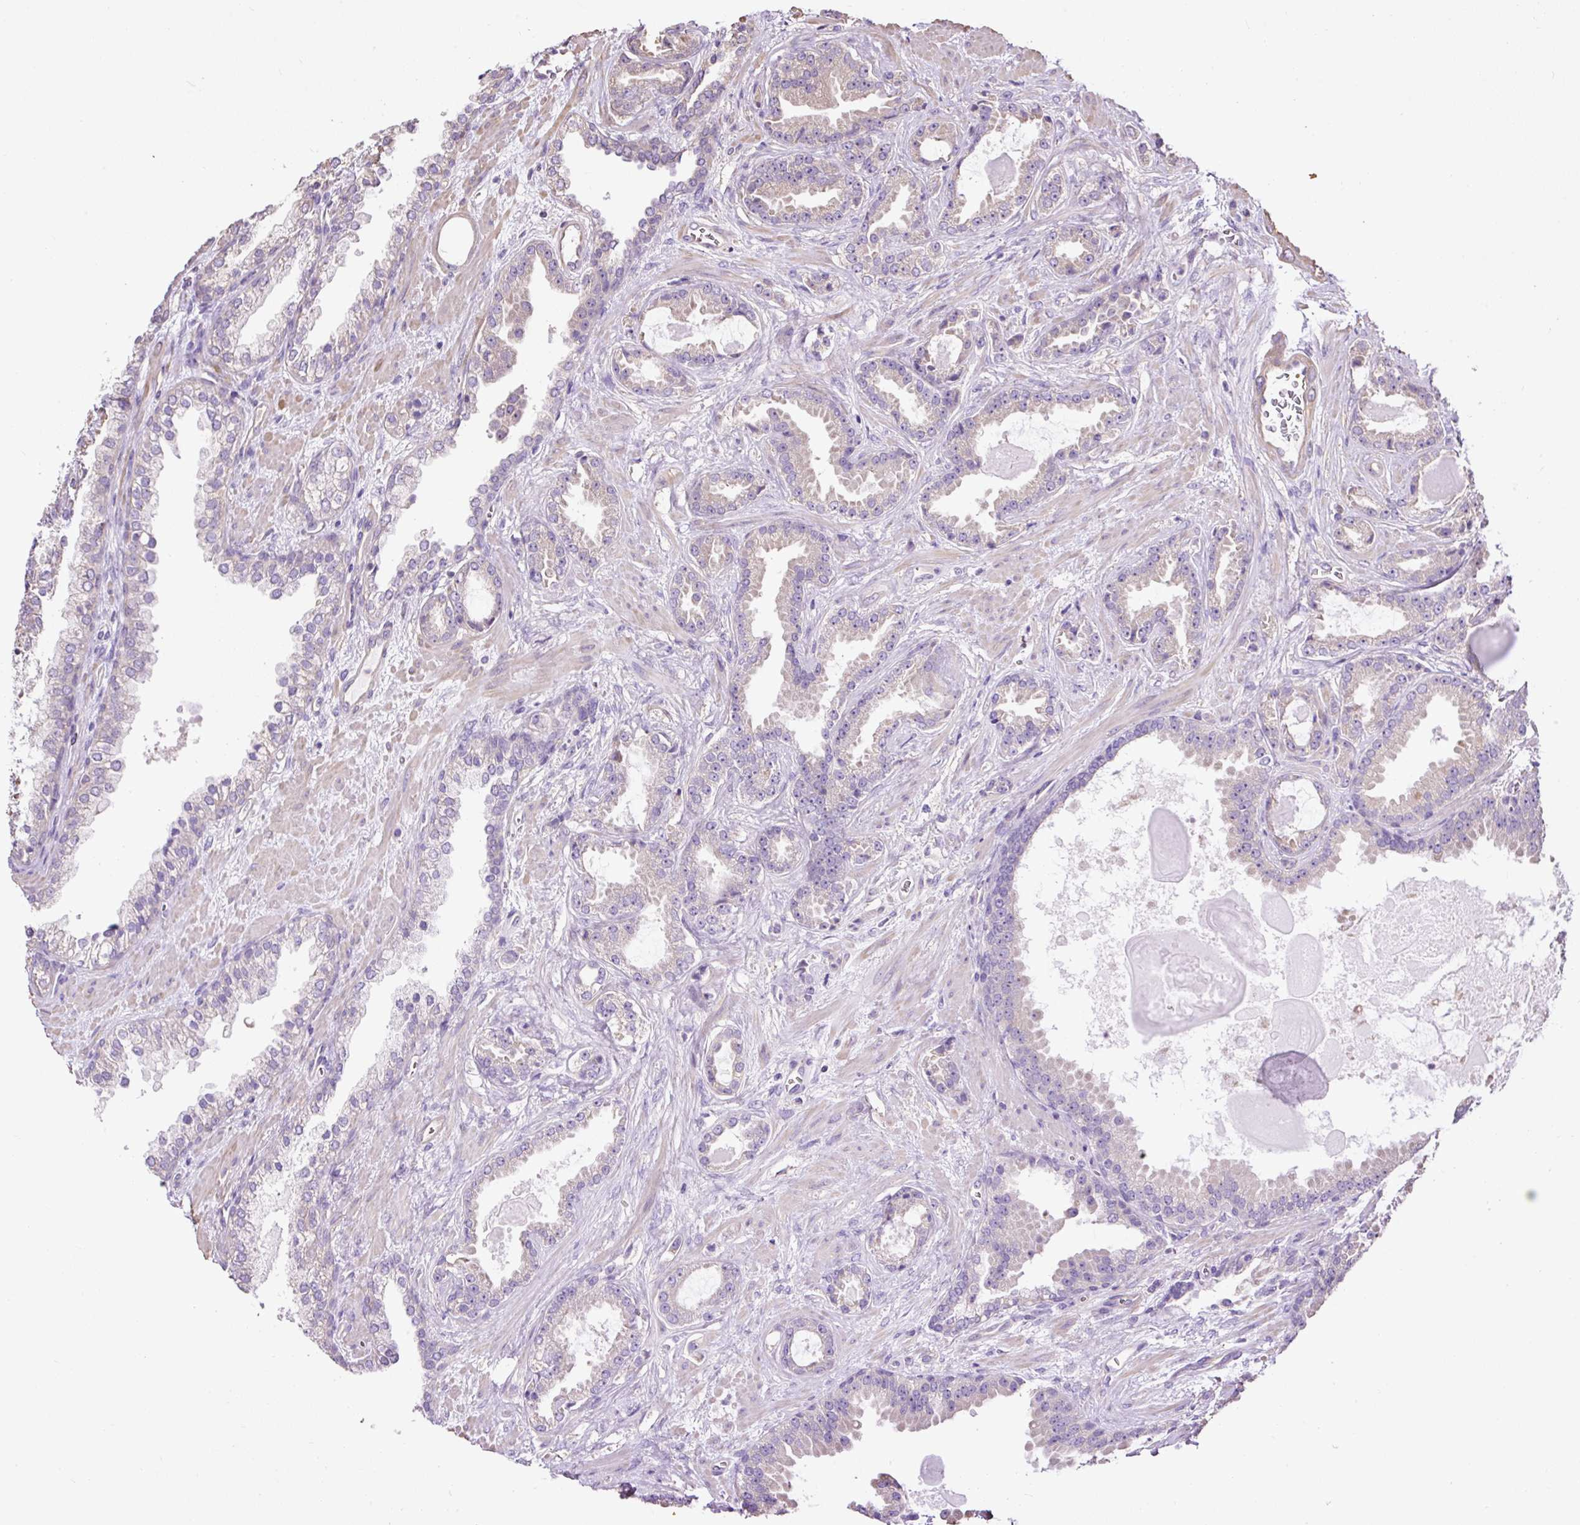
{"staining": {"intensity": "weak", "quantity": "<25%", "location": "cytoplasmic/membranous"}, "tissue": "prostate cancer", "cell_type": "Tumor cells", "image_type": "cancer", "snomed": [{"axis": "morphology", "description": "Adenocarcinoma, Low grade"}, {"axis": "topography", "description": "Prostate"}], "caption": "Immunohistochemistry micrograph of human prostate adenocarcinoma (low-grade) stained for a protein (brown), which demonstrates no positivity in tumor cells.", "gene": "PDIA2", "patient": {"sex": "male", "age": 62}}